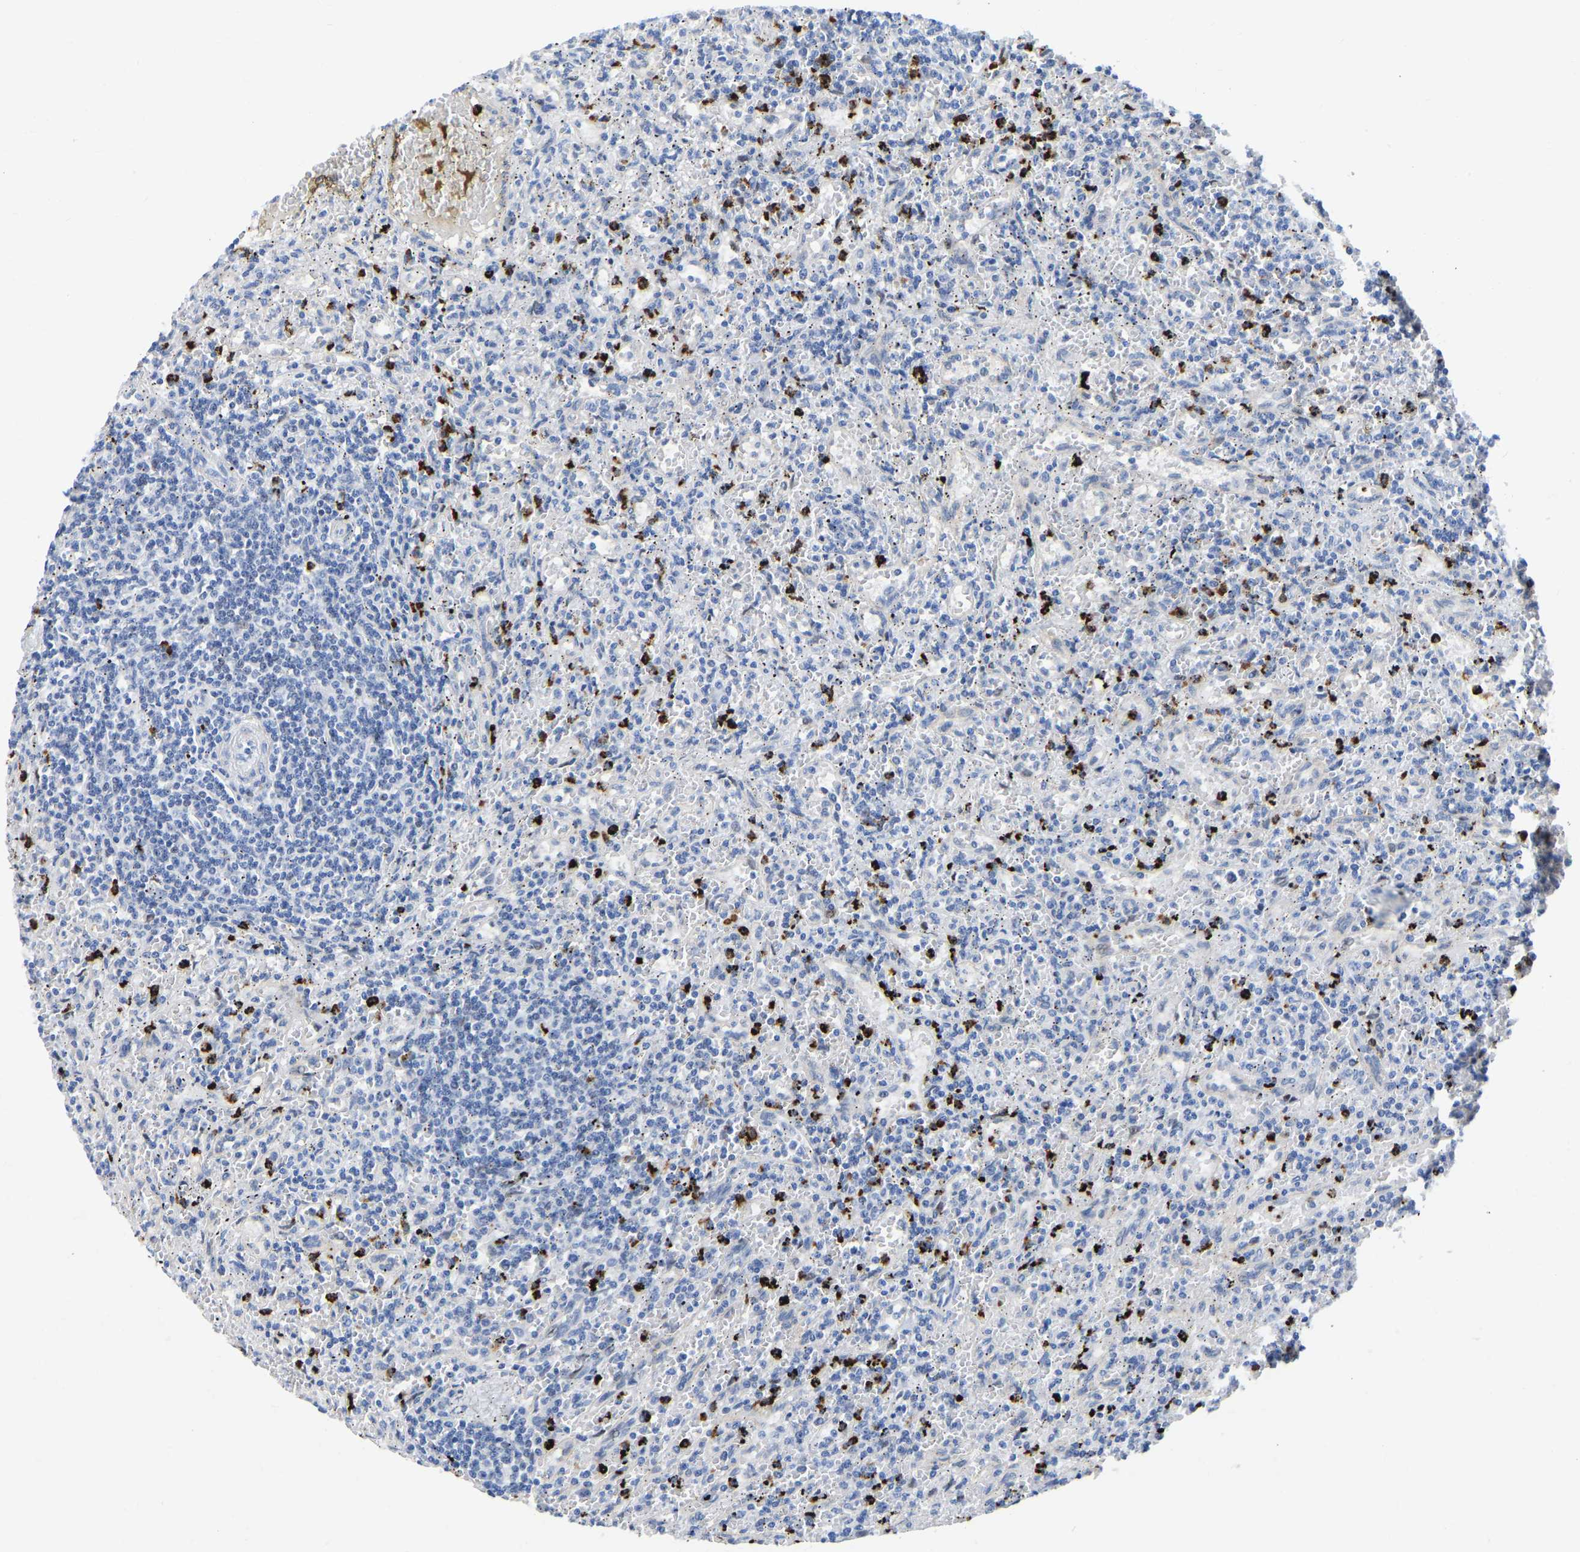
{"staining": {"intensity": "negative", "quantity": "none", "location": "none"}, "tissue": "lymphoma", "cell_type": "Tumor cells", "image_type": "cancer", "snomed": [{"axis": "morphology", "description": "Malignant lymphoma, non-Hodgkin's type, Low grade"}, {"axis": "topography", "description": "Spleen"}], "caption": "DAB immunohistochemical staining of human lymphoma shows no significant expression in tumor cells.", "gene": "HDAC5", "patient": {"sex": "male", "age": 76}}